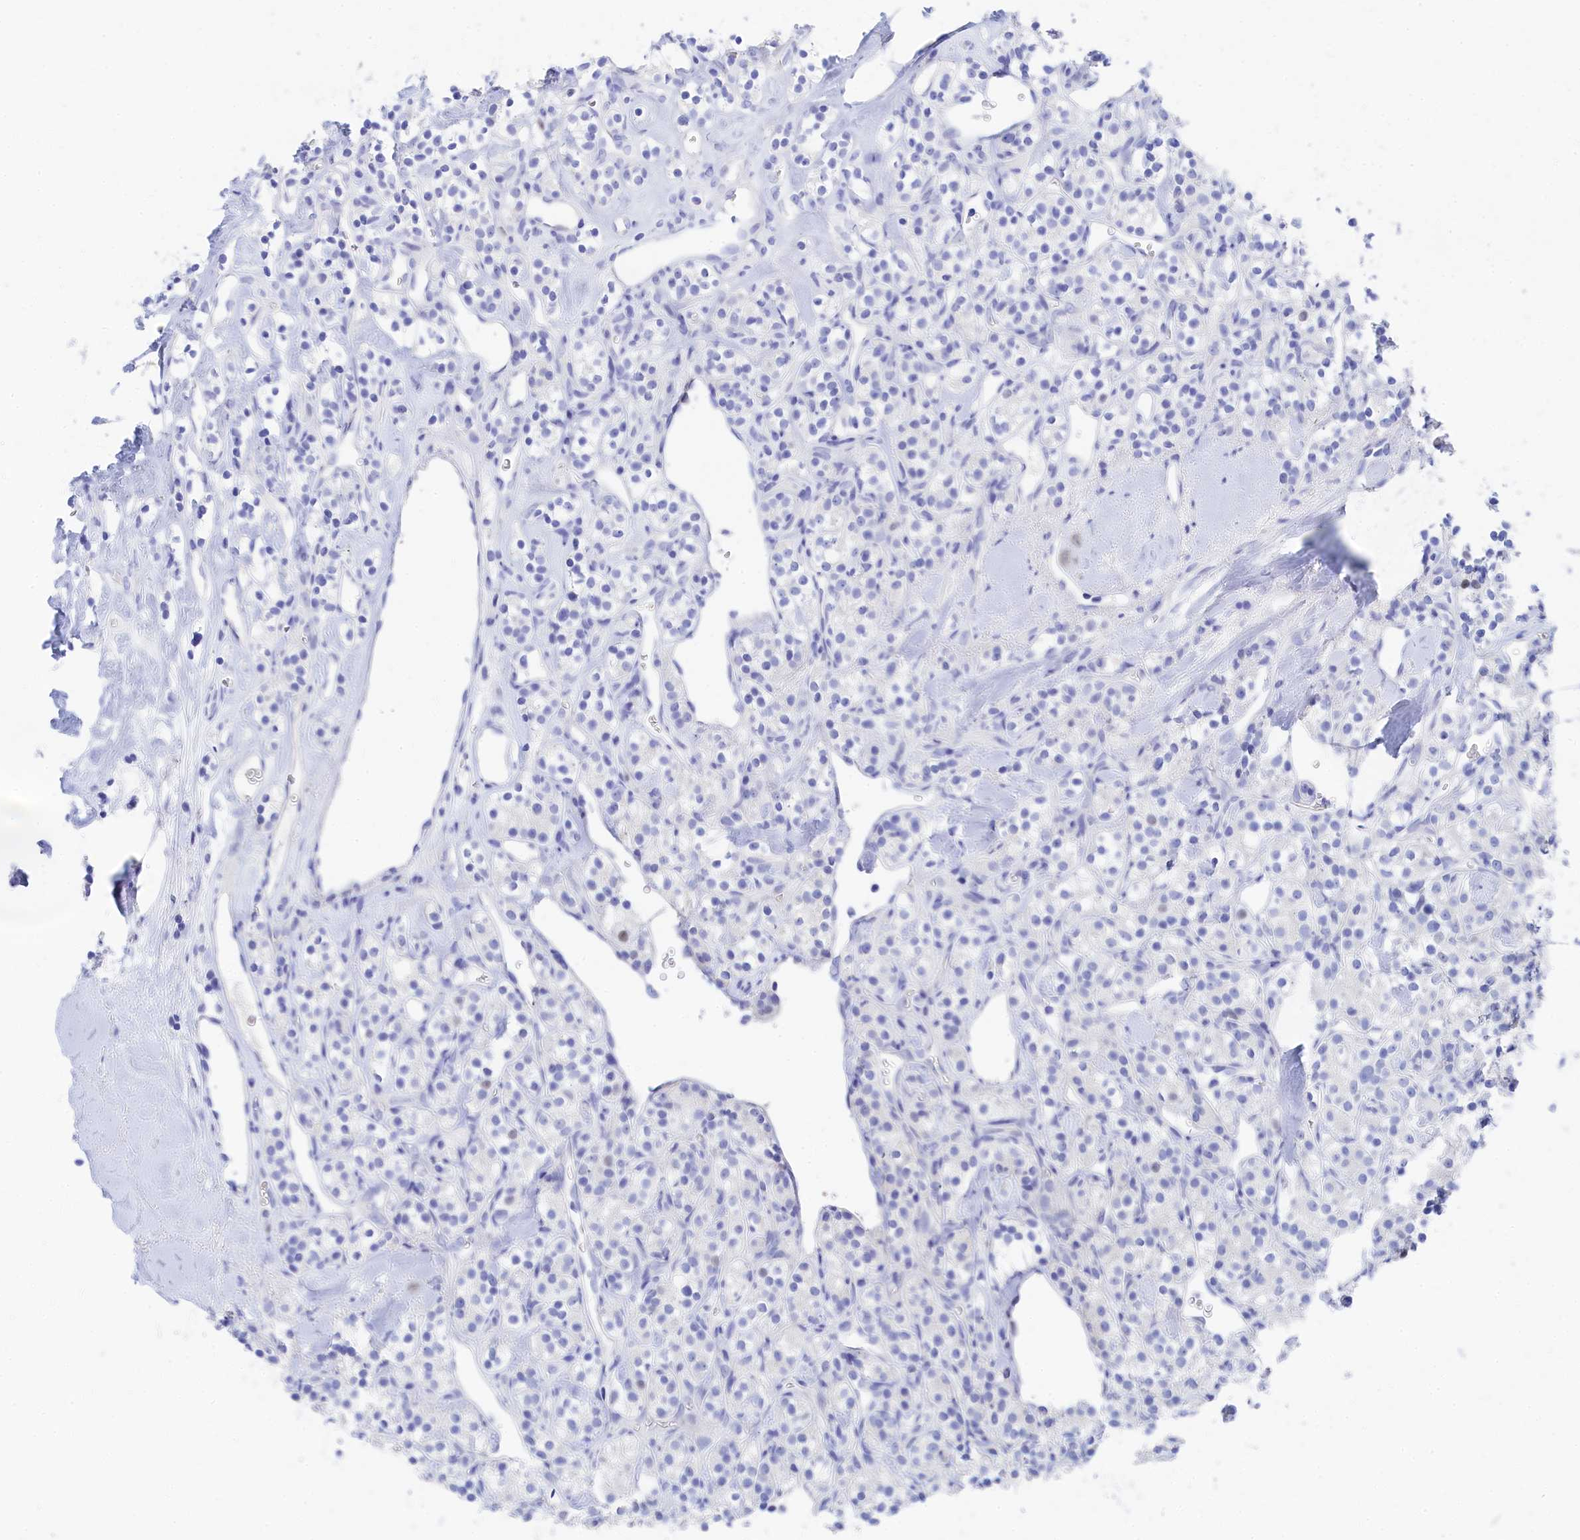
{"staining": {"intensity": "negative", "quantity": "none", "location": "none"}, "tissue": "renal cancer", "cell_type": "Tumor cells", "image_type": "cancer", "snomed": [{"axis": "morphology", "description": "Adenocarcinoma, NOS"}, {"axis": "topography", "description": "Kidney"}], "caption": "Immunohistochemistry (IHC) micrograph of neoplastic tissue: human renal adenocarcinoma stained with DAB (3,3'-diaminobenzidine) exhibits no significant protein staining in tumor cells. The staining is performed using DAB (3,3'-diaminobenzidine) brown chromogen with nuclei counter-stained in using hematoxylin.", "gene": "TRIM10", "patient": {"sex": "male", "age": 77}}